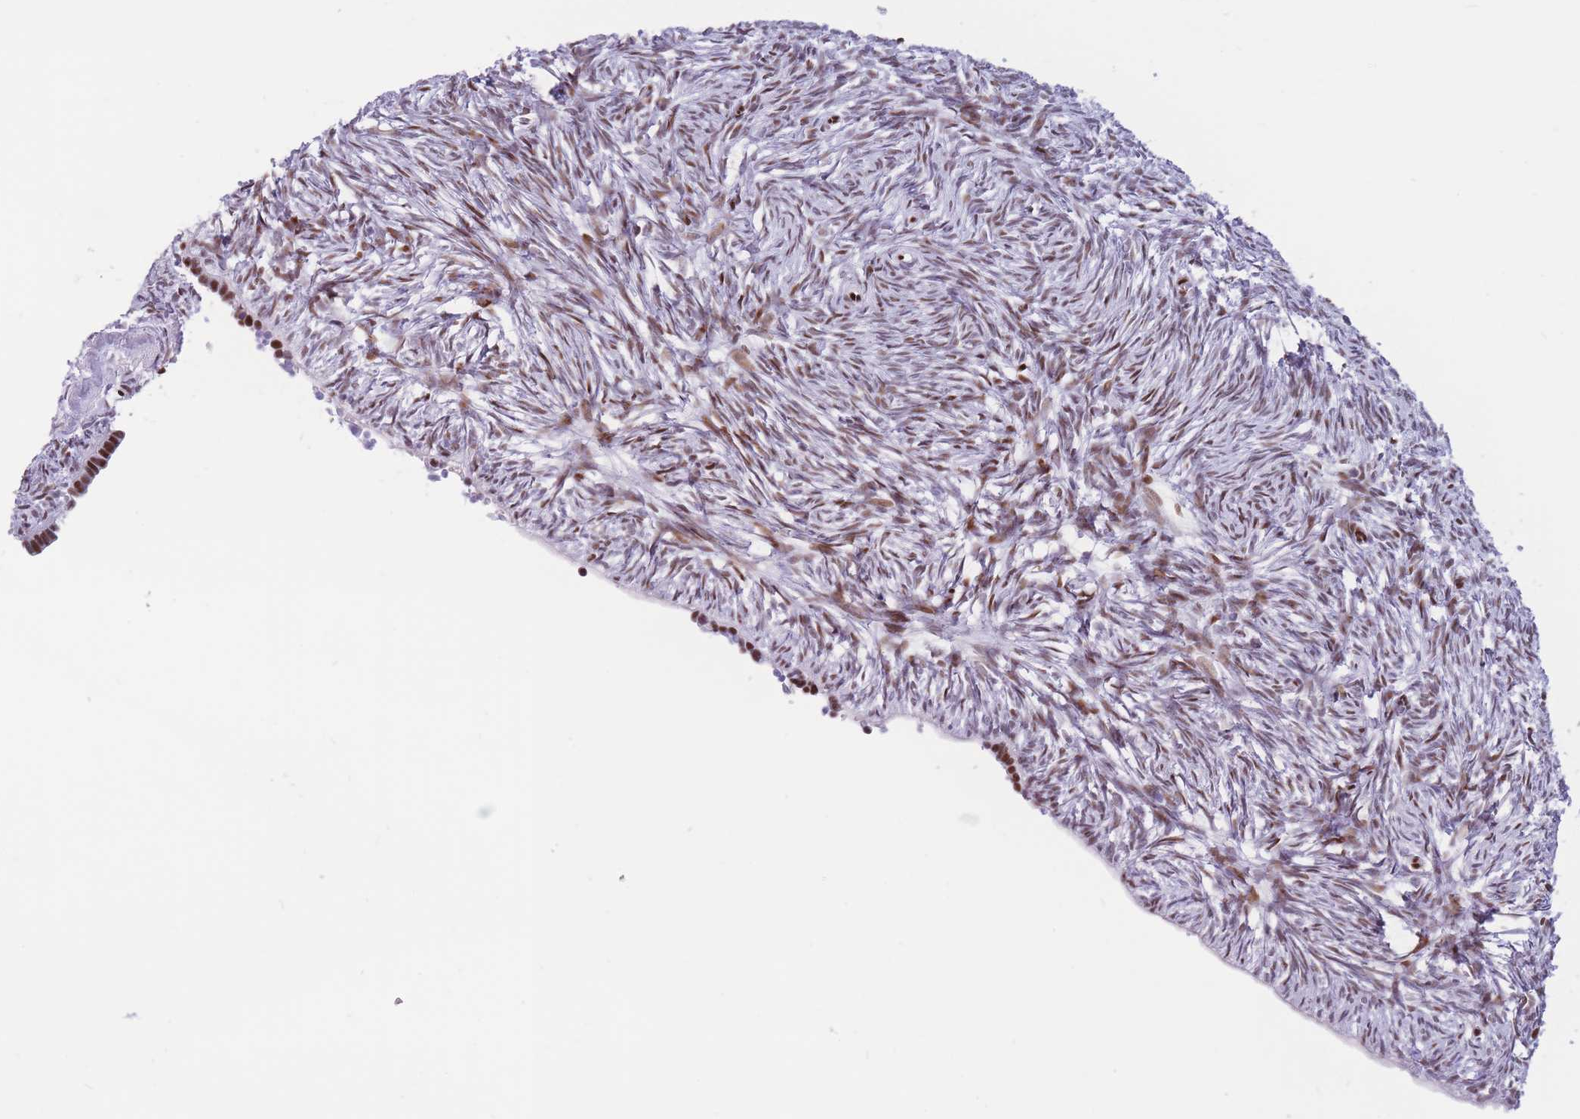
{"staining": {"intensity": "moderate", "quantity": ">75%", "location": "nuclear"}, "tissue": "ovary", "cell_type": "Ovarian stroma cells", "image_type": "normal", "snomed": [{"axis": "morphology", "description": "Normal tissue, NOS"}, {"axis": "topography", "description": "Ovary"}], "caption": "Moderate nuclear protein positivity is identified in about >75% of ovarian stroma cells in ovary.", "gene": "NASP", "patient": {"sex": "female", "age": 51}}